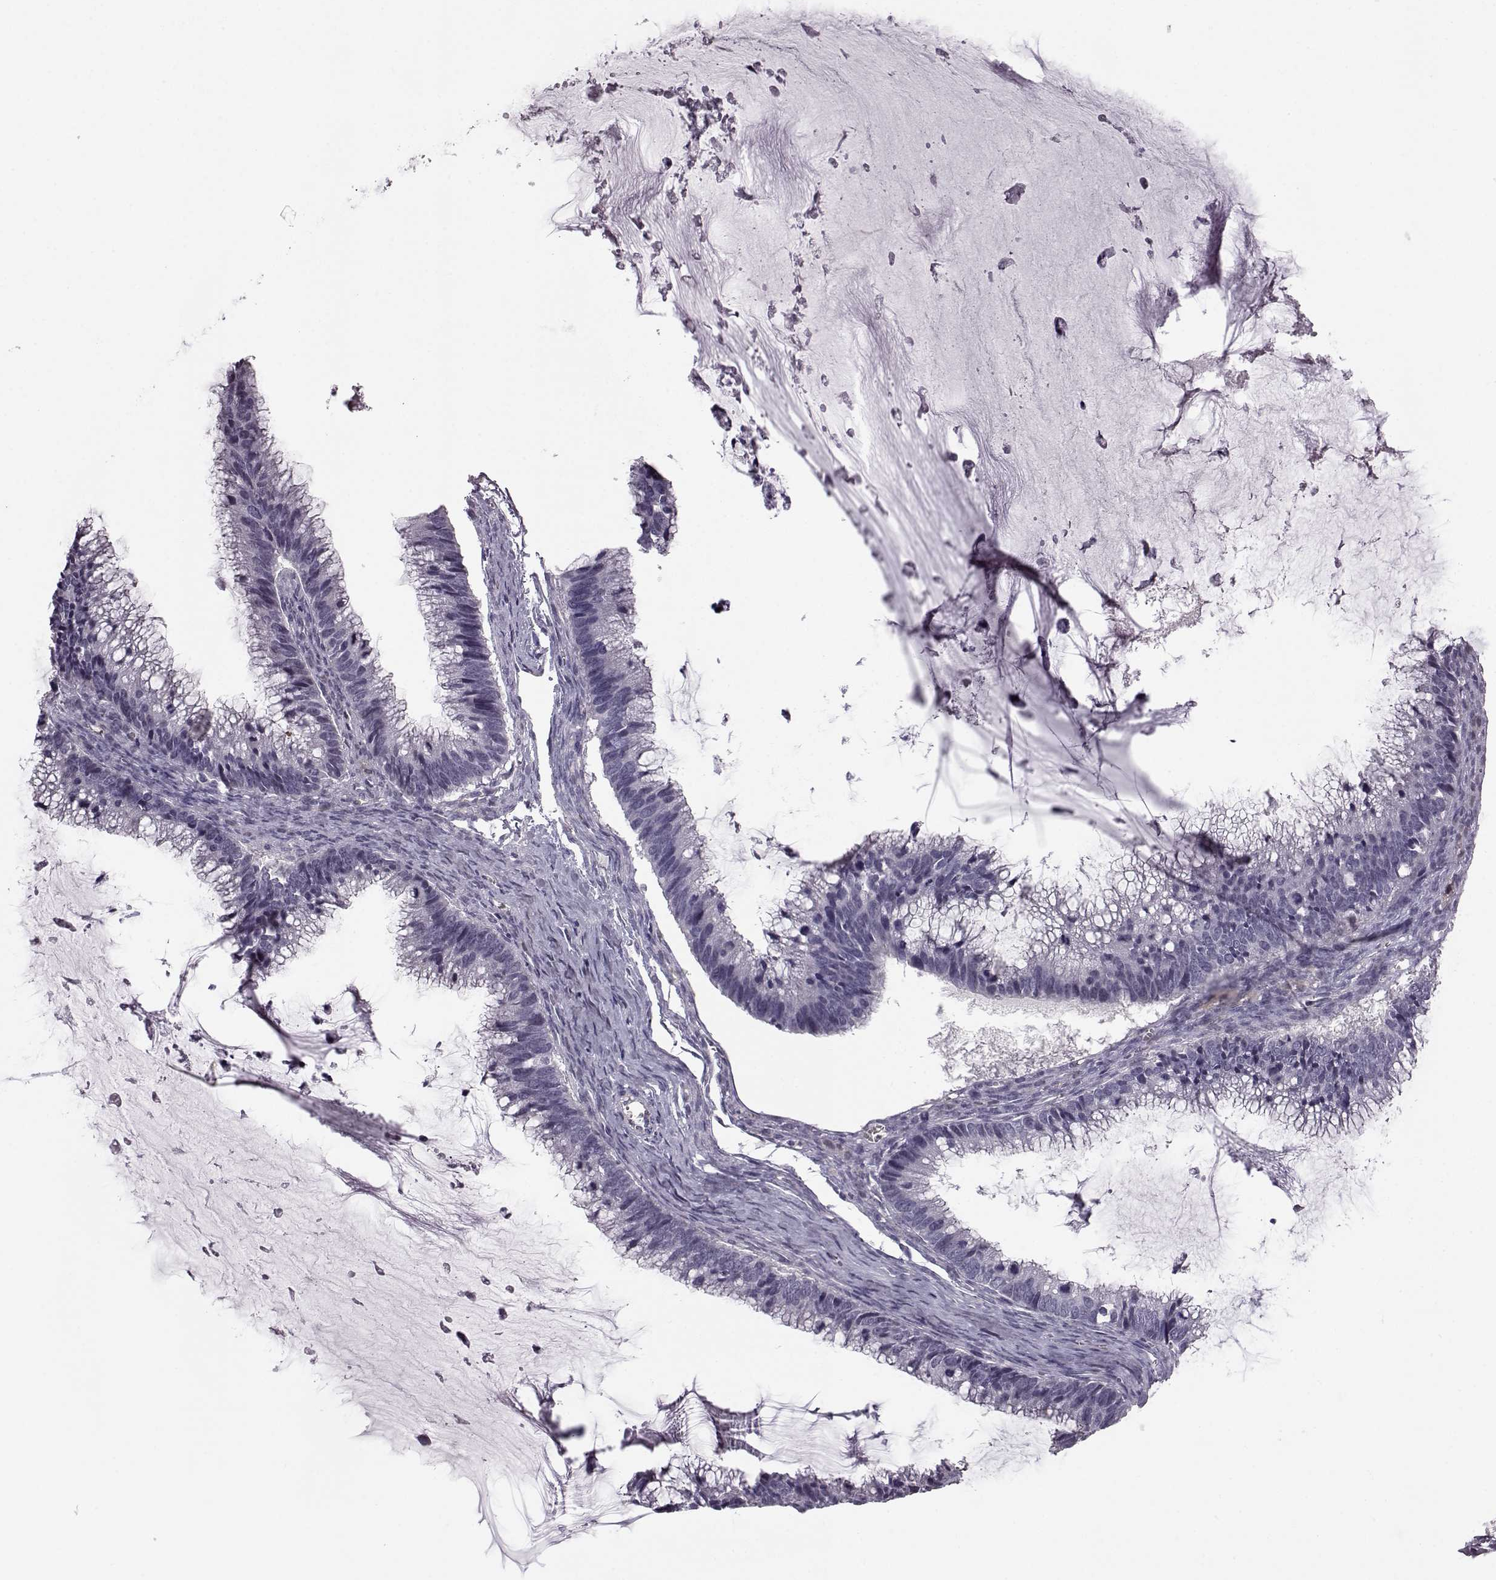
{"staining": {"intensity": "negative", "quantity": "none", "location": "none"}, "tissue": "ovarian cancer", "cell_type": "Tumor cells", "image_type": "cancer", "snomed": [{"axis": "morphology", "description": "Cystadenocarcinoma, mucinous, NOS"}, {"axis": "topography", "description": "Ovary"}], "caption": "DAB immunohistochemical staining of ovarian cancer displays no significant staining in tumor cells. Brightfield microscopy of IHC stained with DAB (3,3'-diaminobenzidine) (brown) and hematoxylin (blue), captured at high magnification.", "gene": "PROP1", "patient": {"sex": "female", "age": 38}}